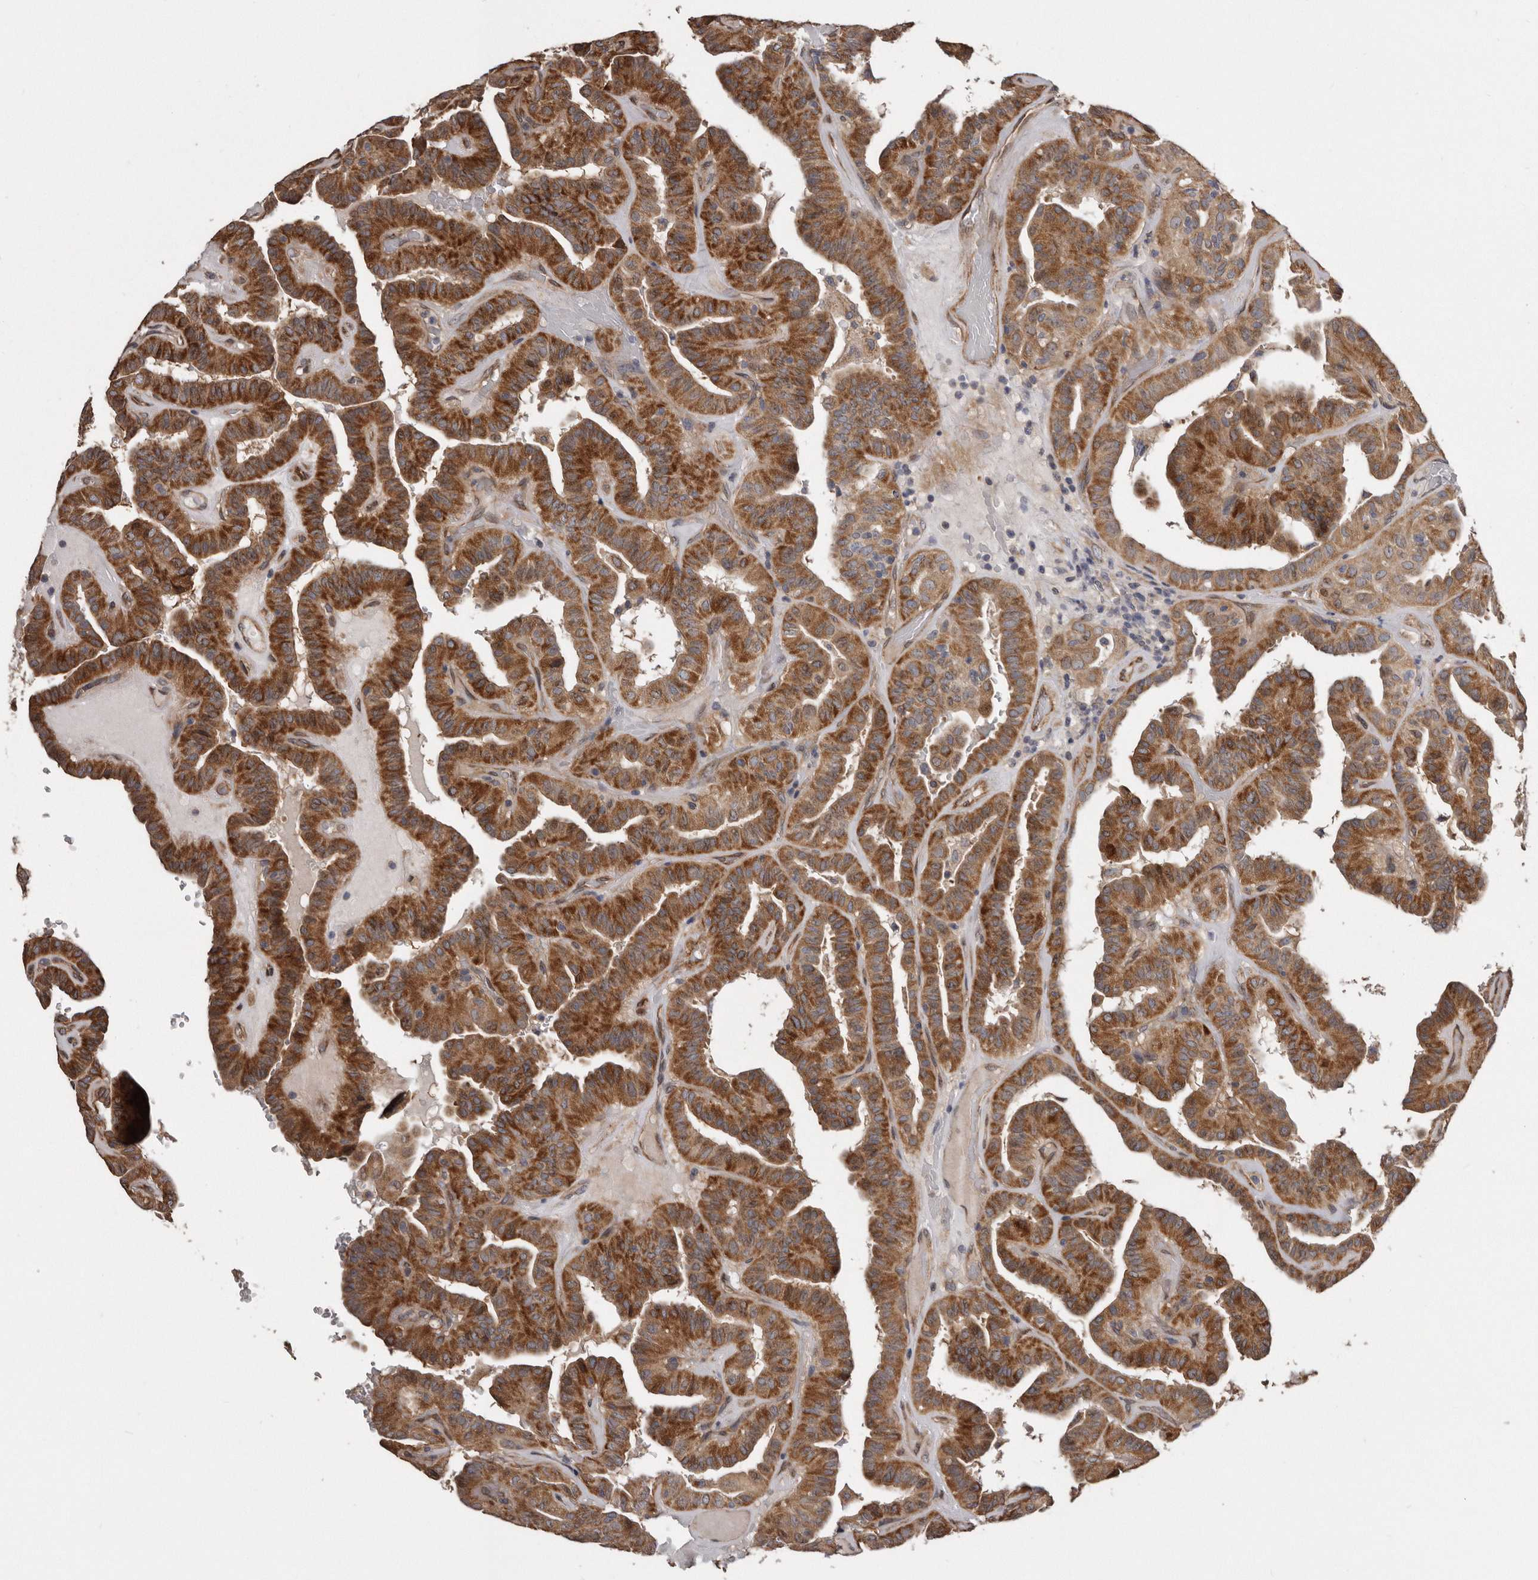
{"staining": {"intensity": "strong", "quantity": ">75%", "location": "cytoplasmic/membranous"}, "tissue": "thyroid cancer", "cell_type": "Tumor cells", "image_type": "cancer", "snomed": [{"axis": "morphology", "description": "Papillary adenocarcinoma, NOS"}, {"axis": "topography", "description": "Thyroid gland"}], "caption": "A photomicrograph showing strong cytoplasmic/membranous expression in about >75% of tumor cells in papillary adenocarcinoma (thyroid), as visualized by brown immunohistochemical staining.", "gene": "ARMCX1", "patient": {"sex": "male", "age": 77}}